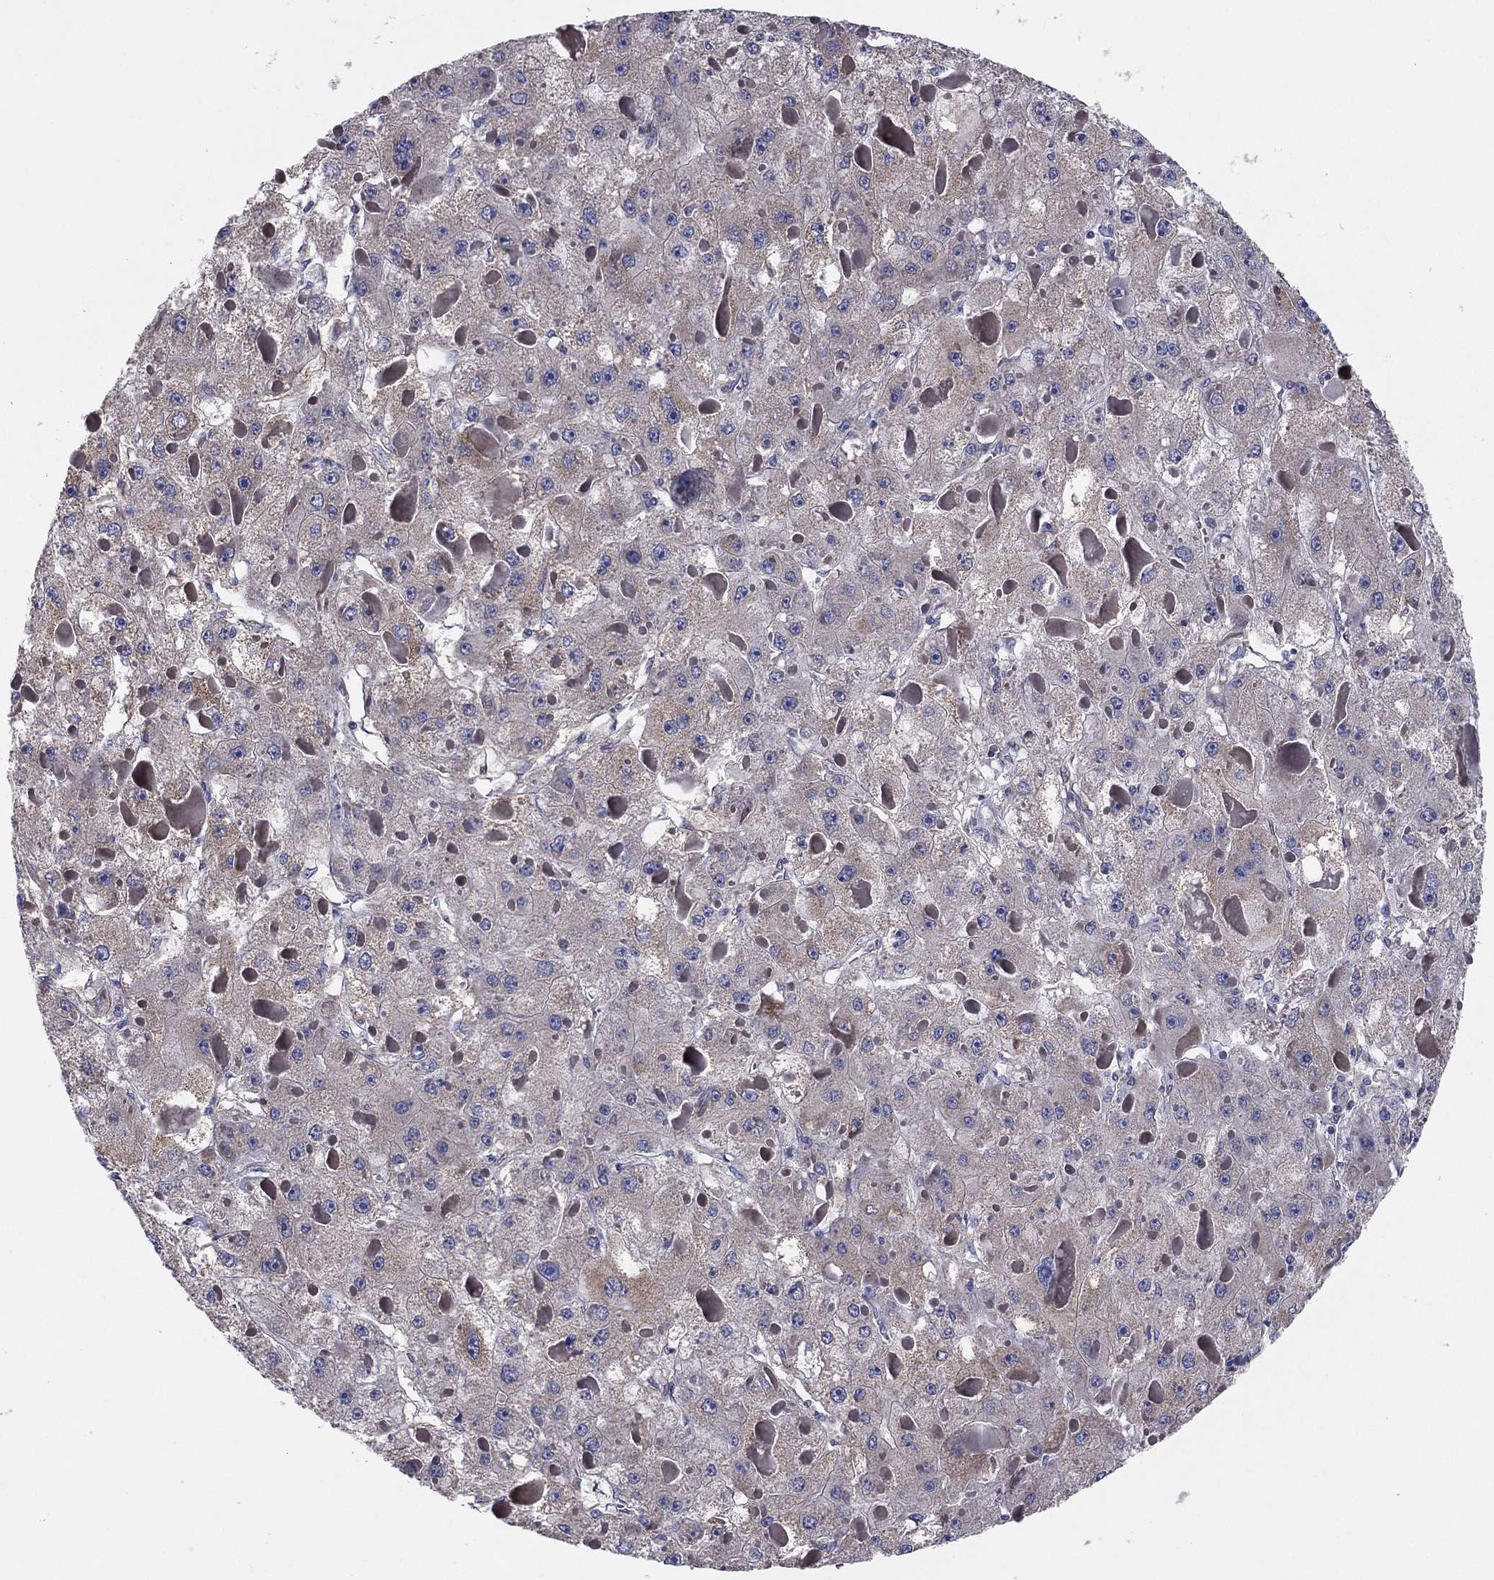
{"staining": {"intensity": "negative", "quantity": "none", "location": "none"}, "tissue": "liver cancer", "cell_type": "Tumor cells", "image_type": "cancer", "snomed": [{"axis": "morphology", "description": "Carcinoma, Hepatocellular, NOS"}, {"axis": "topography", "description": "Liver"}], "caption": "This is an immunohistochemistry histopathology image of human liver hepatocellular carcinoma. There is no expression in tumor cells.", "gene": "EMP2", "patient": {"sex": "female", "age": 73}}